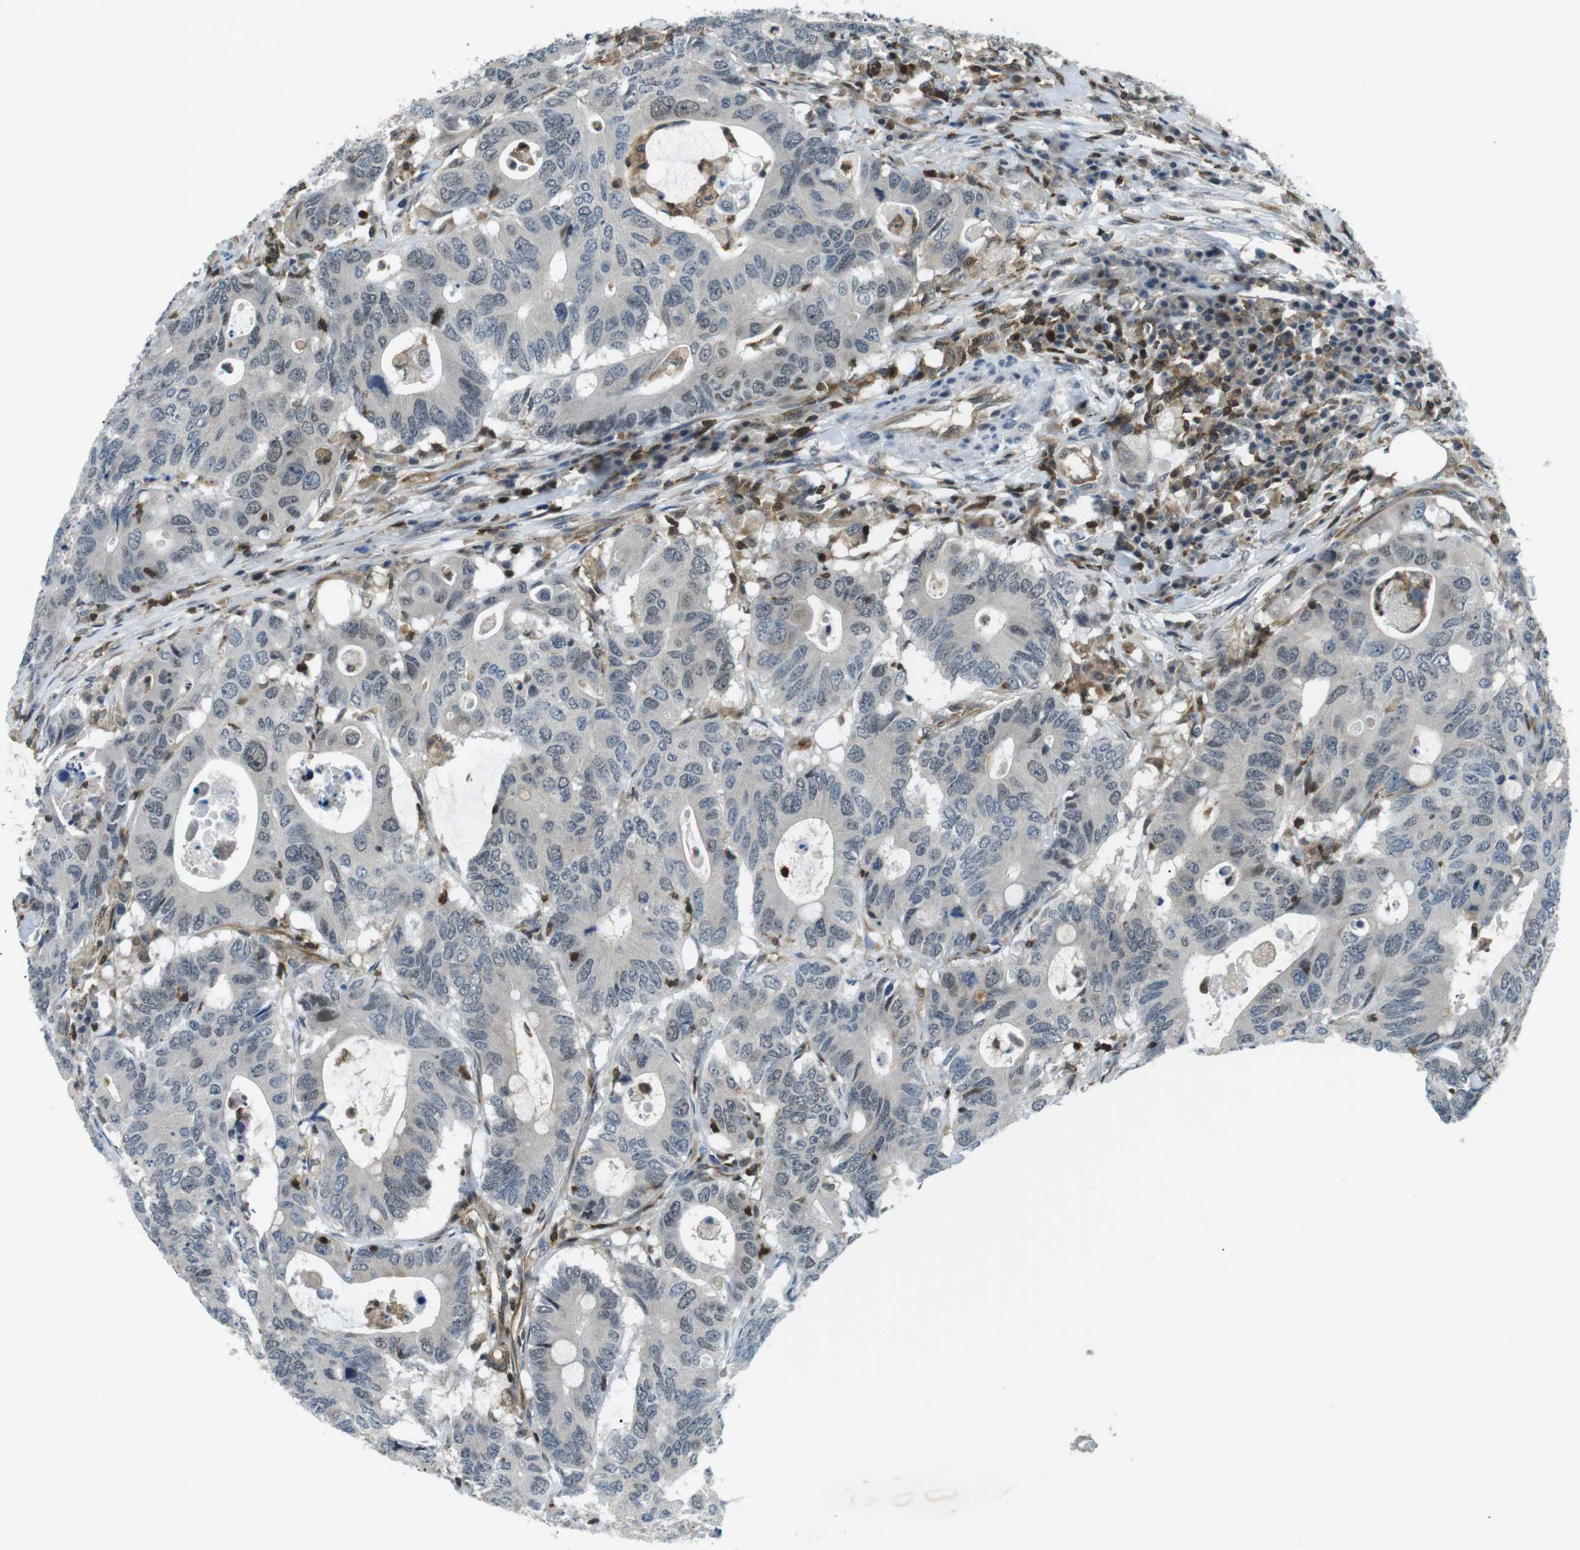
{"staining": {"intensity": "weak", "quantity": "<25%", "location": "nuclear"}, "tissue": "colorectal cancer", "cell_type": "Tumor cells", "image_type": "cancer", "snomed": [{"axis": "morphology", "description": "Adenocarcinoma, NOS"}, {"axis": "topography", "description": "Colon"}], "caption": "Micrograph shows no protein expression in tumor cells of colorectal cancer tissue.", "gene": "STK10", "patient": {"sex": "male", "age": 71}}